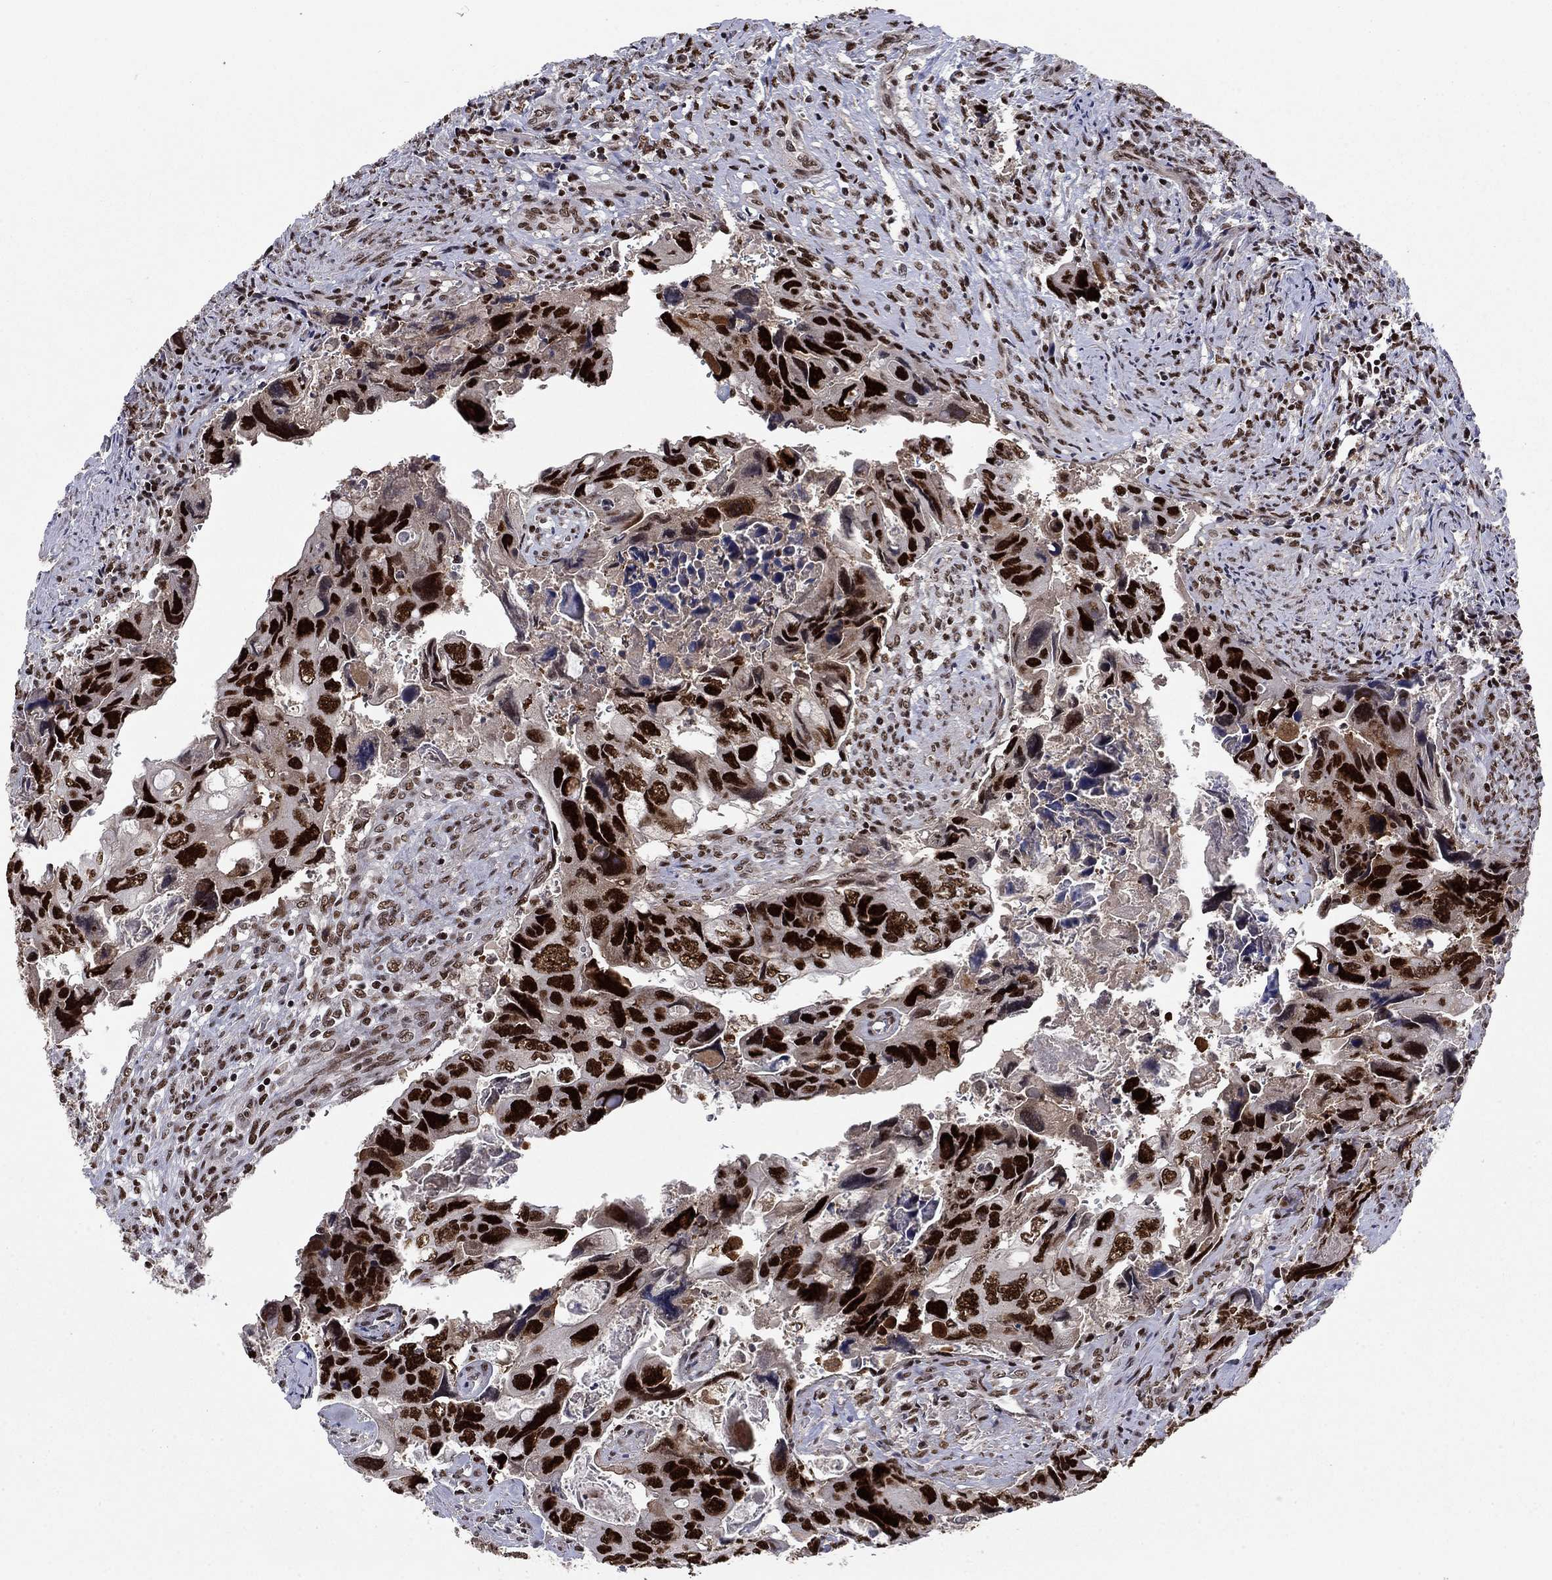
{"staining": {"intensity": "strong", "quantity": ">75%", "location": "nuclear"}, "tissue": "colorectal cancer", "cell_type": "Tumor cells", "image_type": "cancer", "snomed": [{"axis": "morphology", "description": "Adenocarcinoma, NOS"}, {"axis": "topography", "description": "Rectum"}], "caption": "Immunohistochemical staining of colorectal adenocarcinoma displays high levels of strong nuclear protein staining in approximately >75% of tumor cells. The staining is performed using DAB (3,3'-diaminobenzidine) brown chromogen to label protein expression. The nuclei are counter-stained blue using hematoxylin.", "gene": "RPRD1B", "patient": {"sex": "male", "age": 62}}